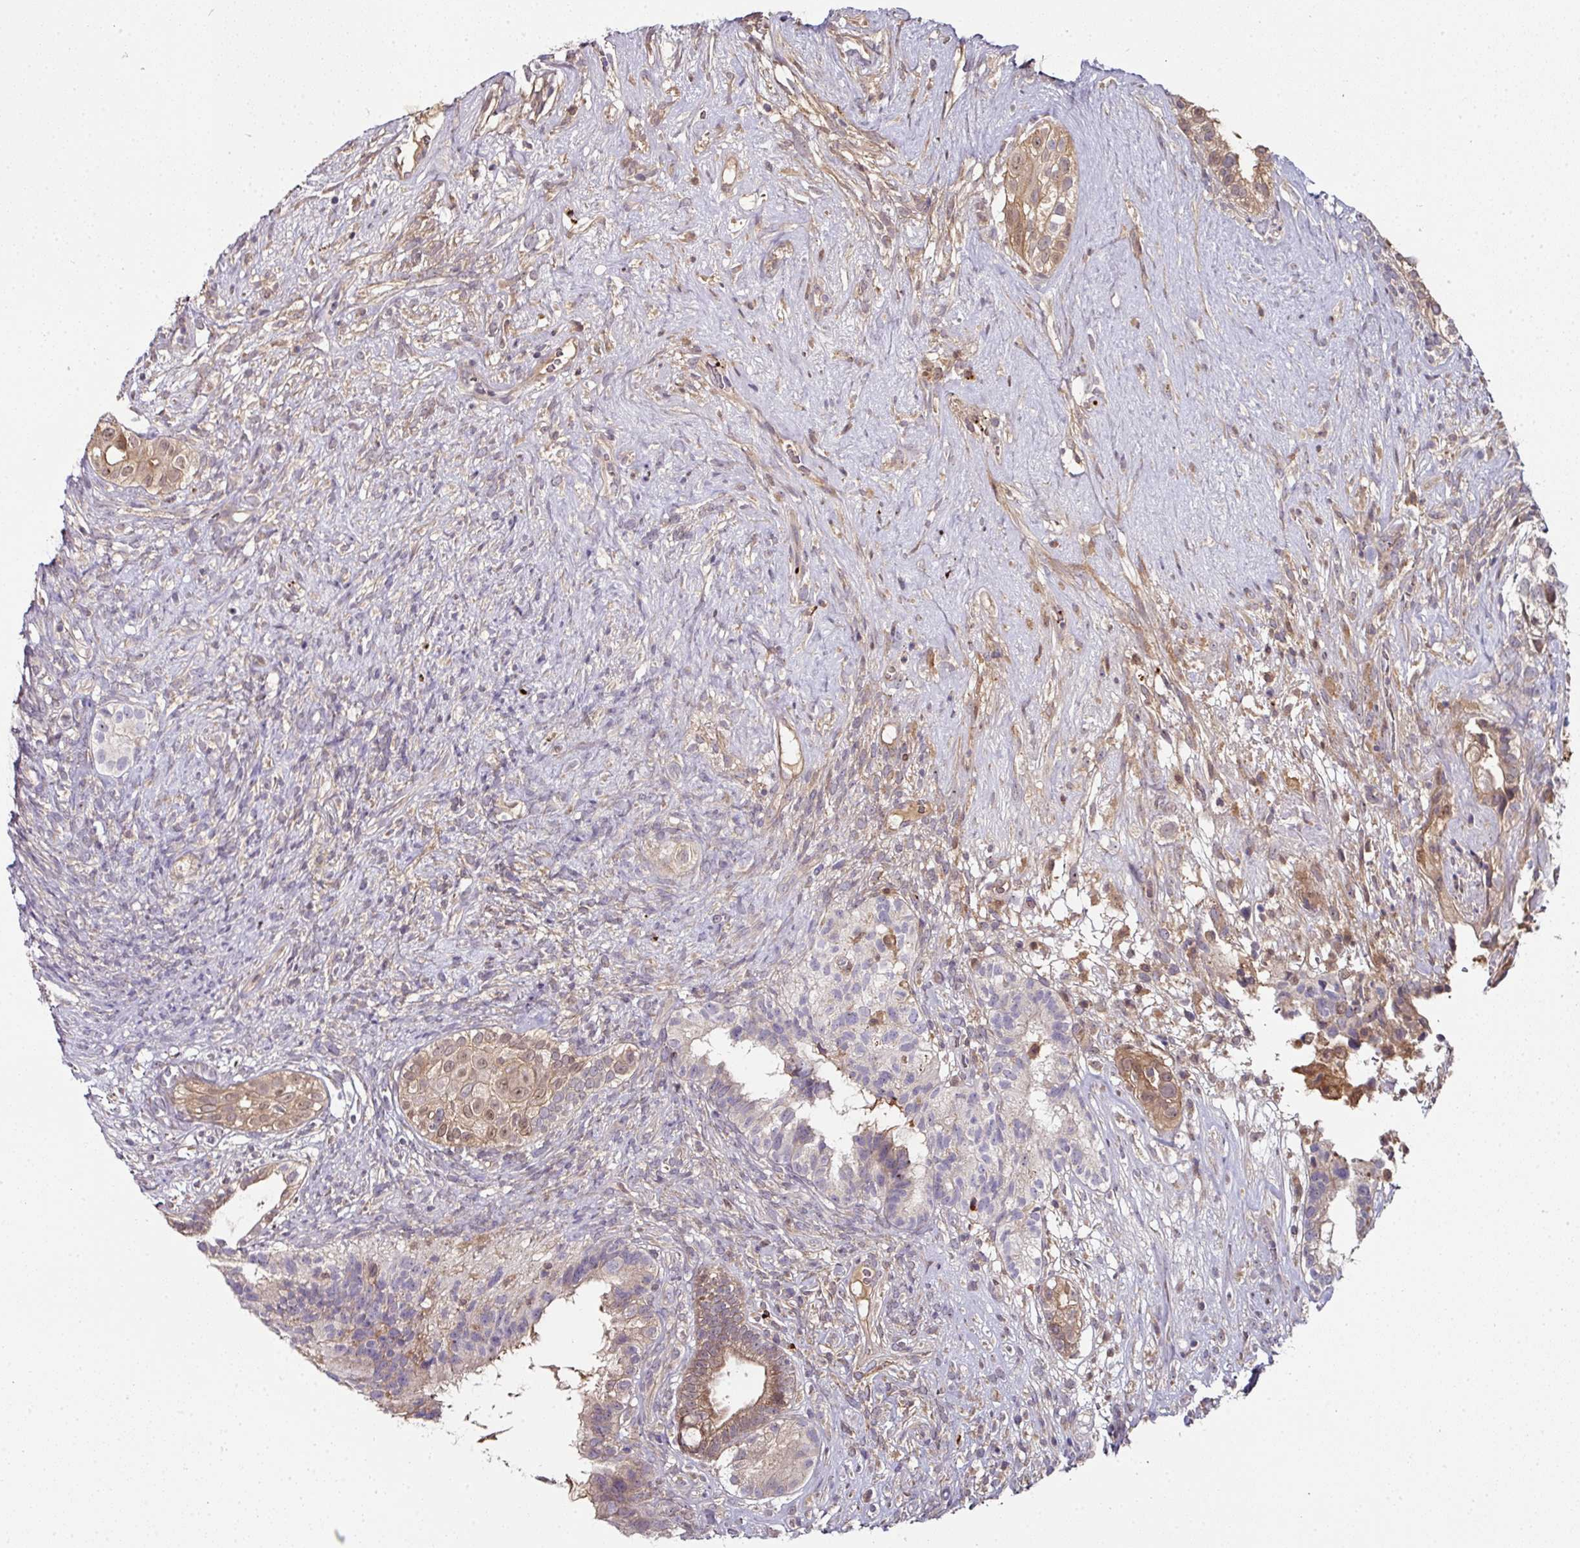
{"staining": {"intensity": "moderate", "quantity": "25%-75%", "location": "cytoplasmic/membranous"}, "tissue": "testis cancer", "cell_type": "Tumor cells", "image_type": "cancer", "snomed": [{"axis": "morphology", "description": "Seminoma, NOS"}, {"axis": "morphology", "description": "Carcinoma, Embryonal, NOS"}, {"axis": "topography", "description": "Testis"}], "caption": "An image of embryonal carcinoma (testis) stained for a protein shows moderate cytoplasmic/membranous brown staining in tumor cells. (brown staining indicates protein expression, while blue staining denotes nuclei).", "gene": "CTDSP2", "patient": {"sex": "male", "age": 41}}